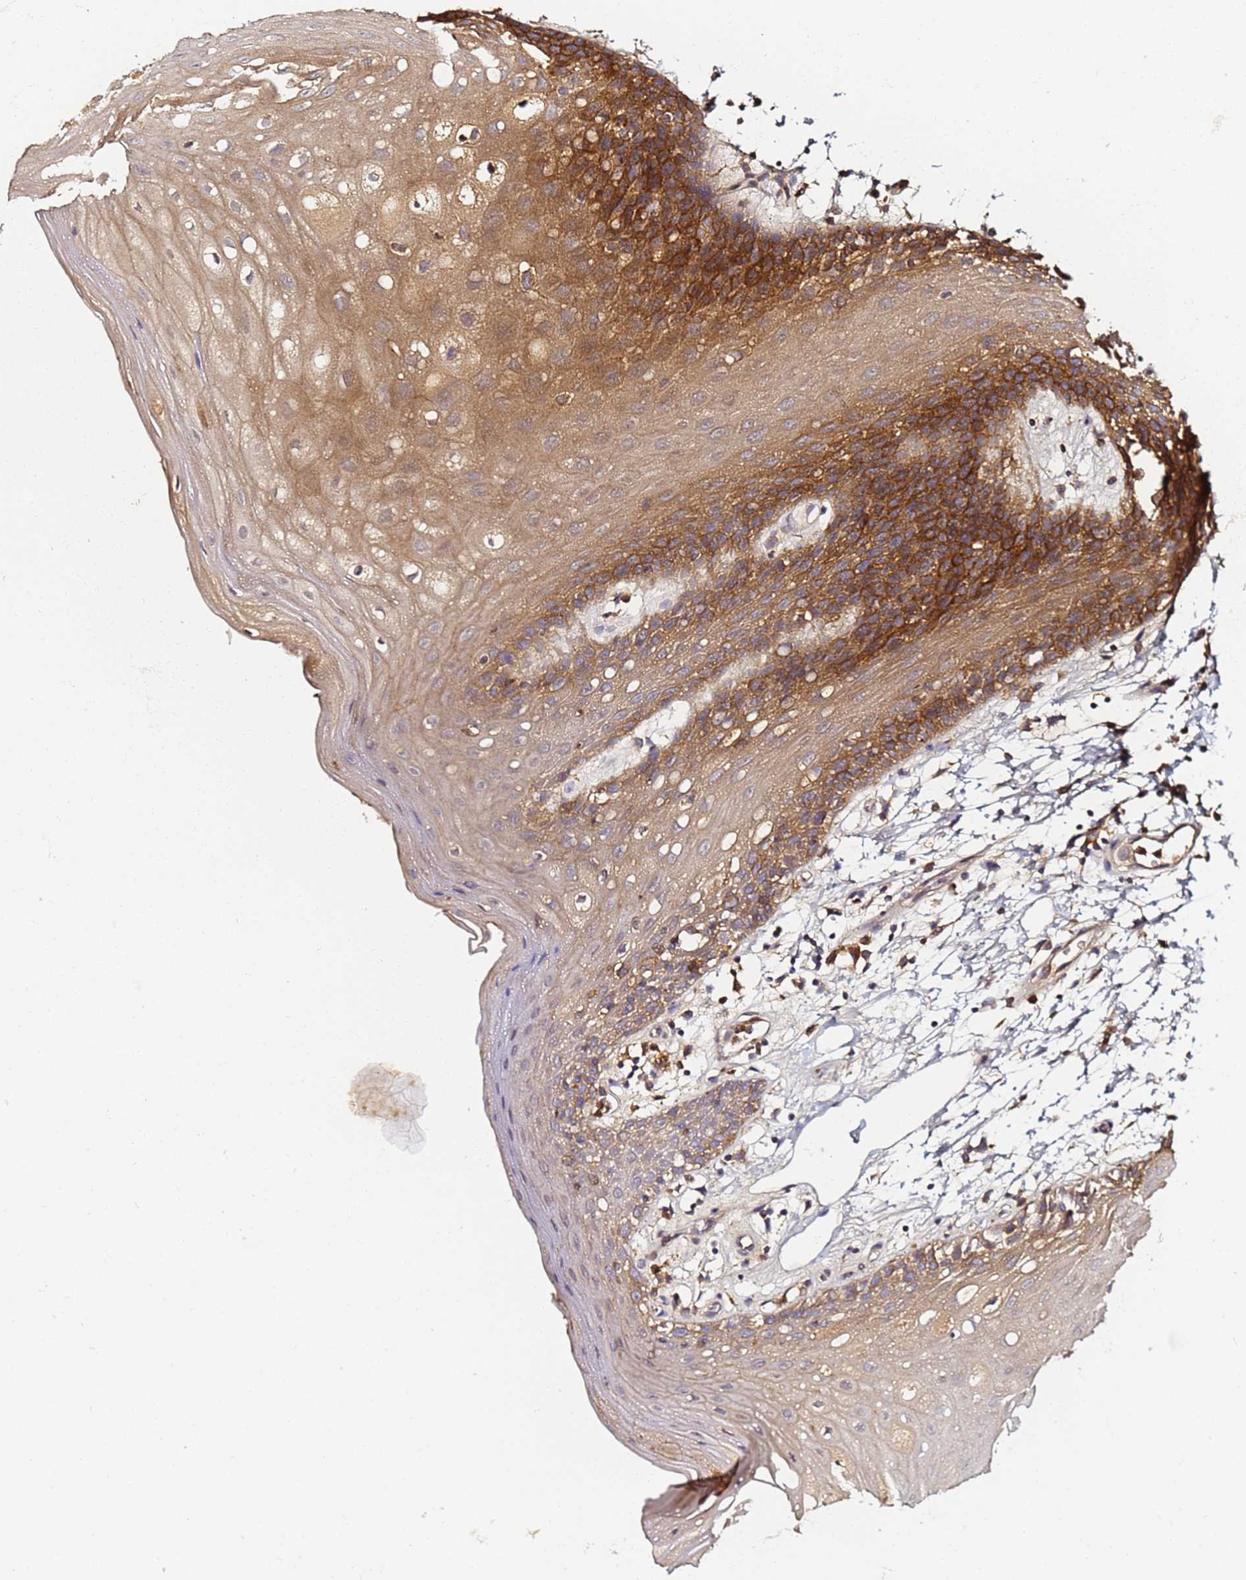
{"staining": {"intensity": "strong", "quantity": "25%-75%", "location": "cytoplasmic/membranous"}, "tissue": "oral mucosa", "cell_type": "Squamous epithelial cells", "image_type": "normal", "snomed": [{"axis": "morphology", "description": "Normal tissue, NOS"}, {"axis": "topography", "description": "Oral tissue"}, {"axis": "topography", "description": "Tounge, NOS"}], "caption": "Immunohistochemical staining of unremarkable oral mucosa shows high levels of strong cytoplasmic/membranous expression in about 25%-75% of squamous epithelial cells. Immunohistochemistry stains the protein in brown and the nuclei are stained blue.", "gene": "LRRC69", "patient": {"sex": "female", "age": 59}}